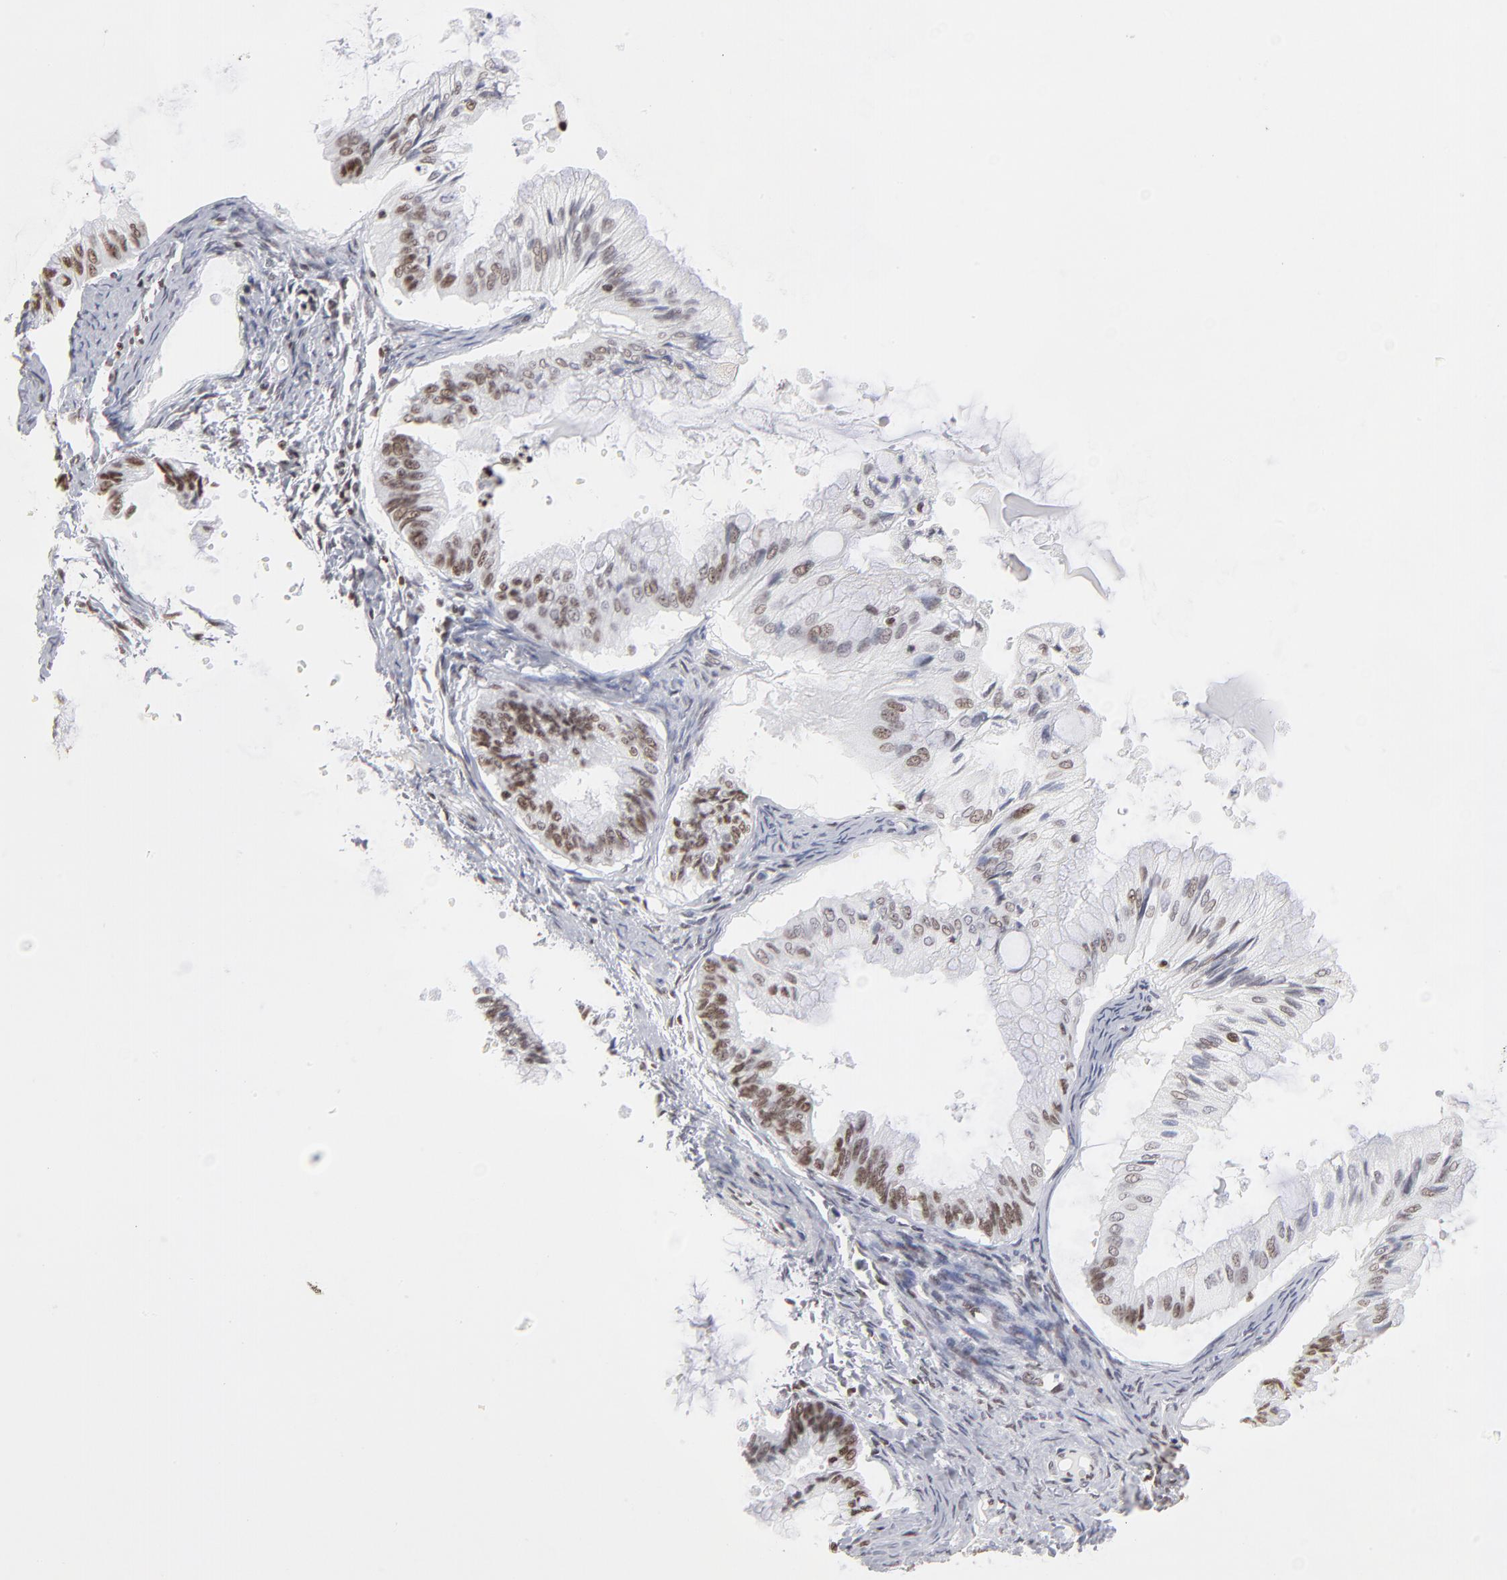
{"staining": {"intensity": "moderate", "quantity": "25%-75%", "location": "nuclear"}, "tissue": "ovarian cancer", "cell_type": "Tumor cells", "image_type": "cancer", "snomed": [{"axis": "morphology", "description": "Cystadenocarcinoma, mucinous, NOS"}, {"axis": "topography", "description": "Ovary"}], "caption": "Approximately 25%-75% of tumor cells in ovarian mucinous cystadenocarcinoma exhibit moderate nuclear protein expression as visualized by brown immunohistochemical staining.", "gene": "PARP1", "patient": {"sex": "female", "age": 57}}